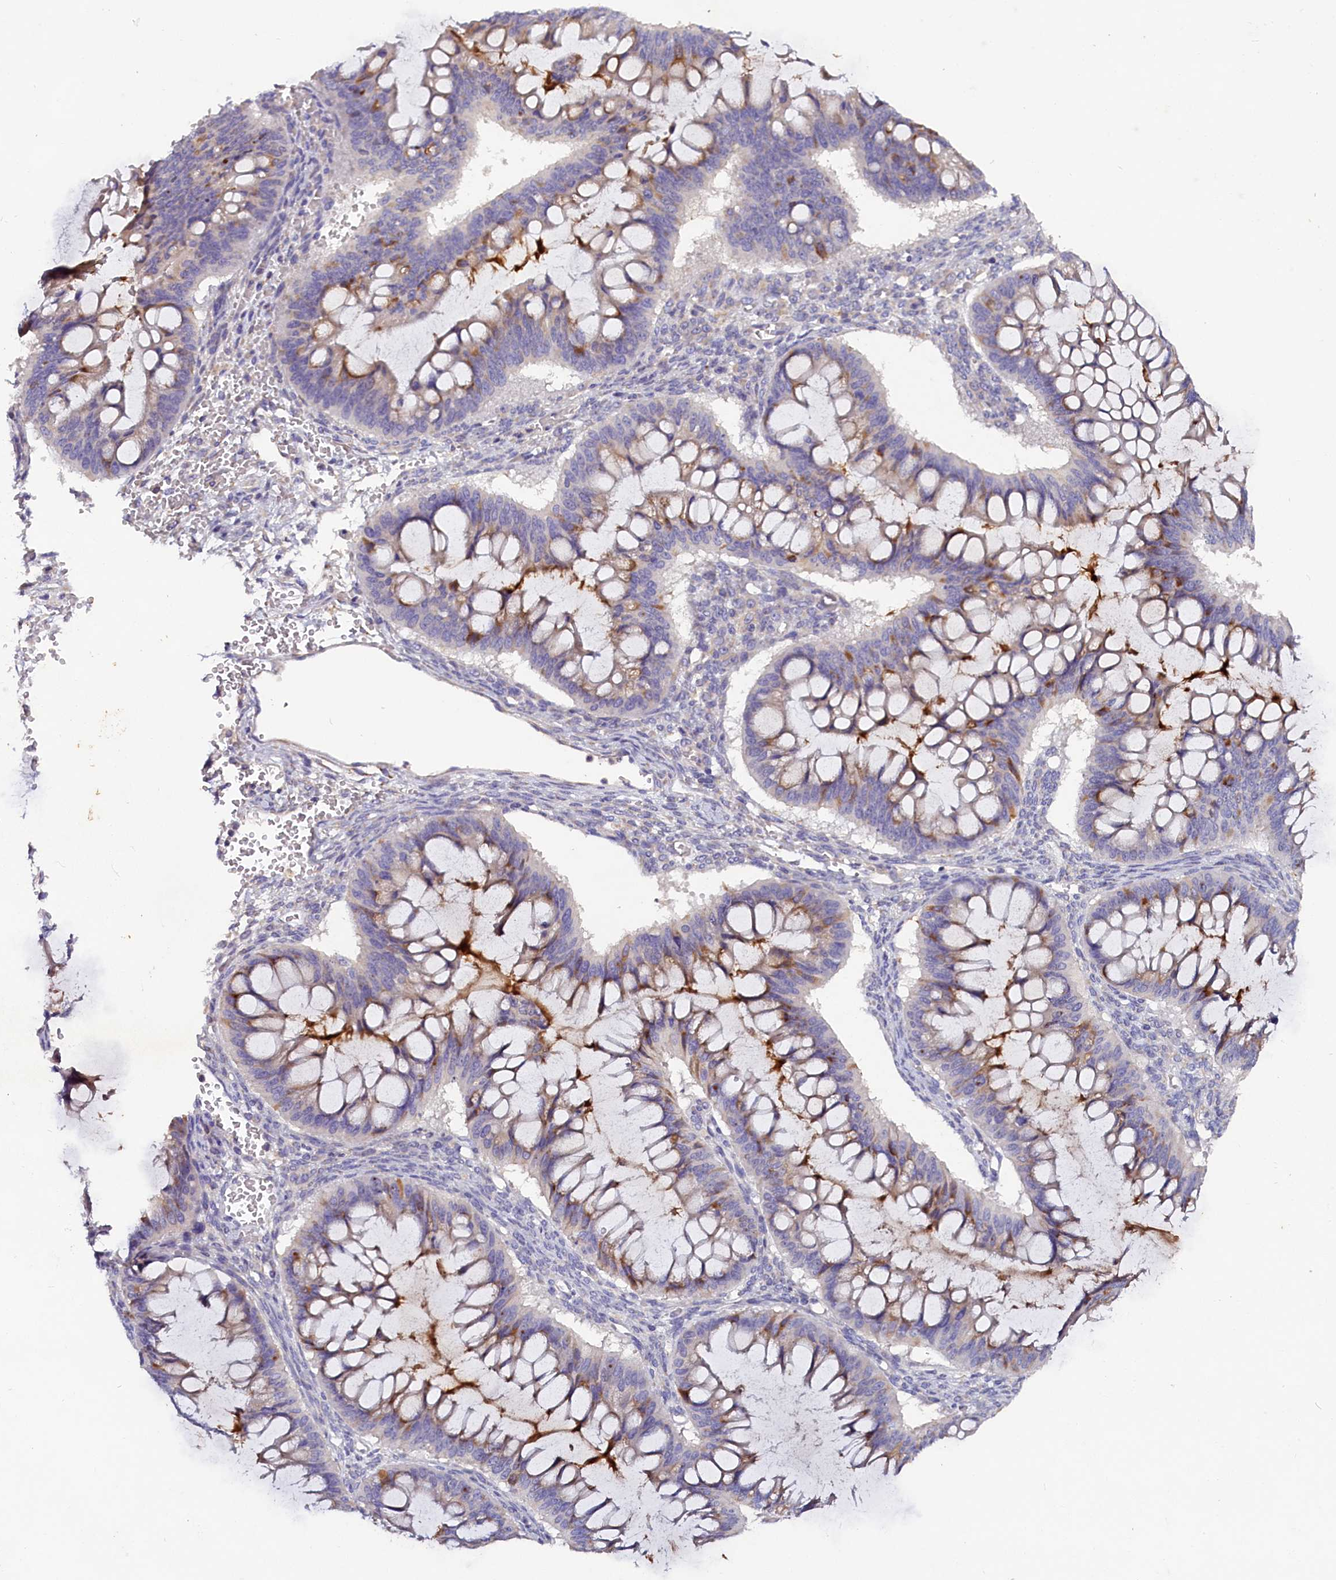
{"staining": {"intensity": "moderate", "quantity": "<25%", "location": "cytoplasmic/membranous"}, "tissue": "ovarian cancer", "cell_type": "Tumor cells", "image_type": "cancer", "snomed": [{"axis": "morphology", "description": "Cystadenocarcinoma, mucinous, NOS"}, {"axis": "topography", "description": "Ovary"}], "caption": "A brown stain labels moderate cytoplasmic/membranous positivity of a protein in human ovarian cancer tumor cells.", "gene": "ST7L", "patient": {"sex": "female", "age": 73}}